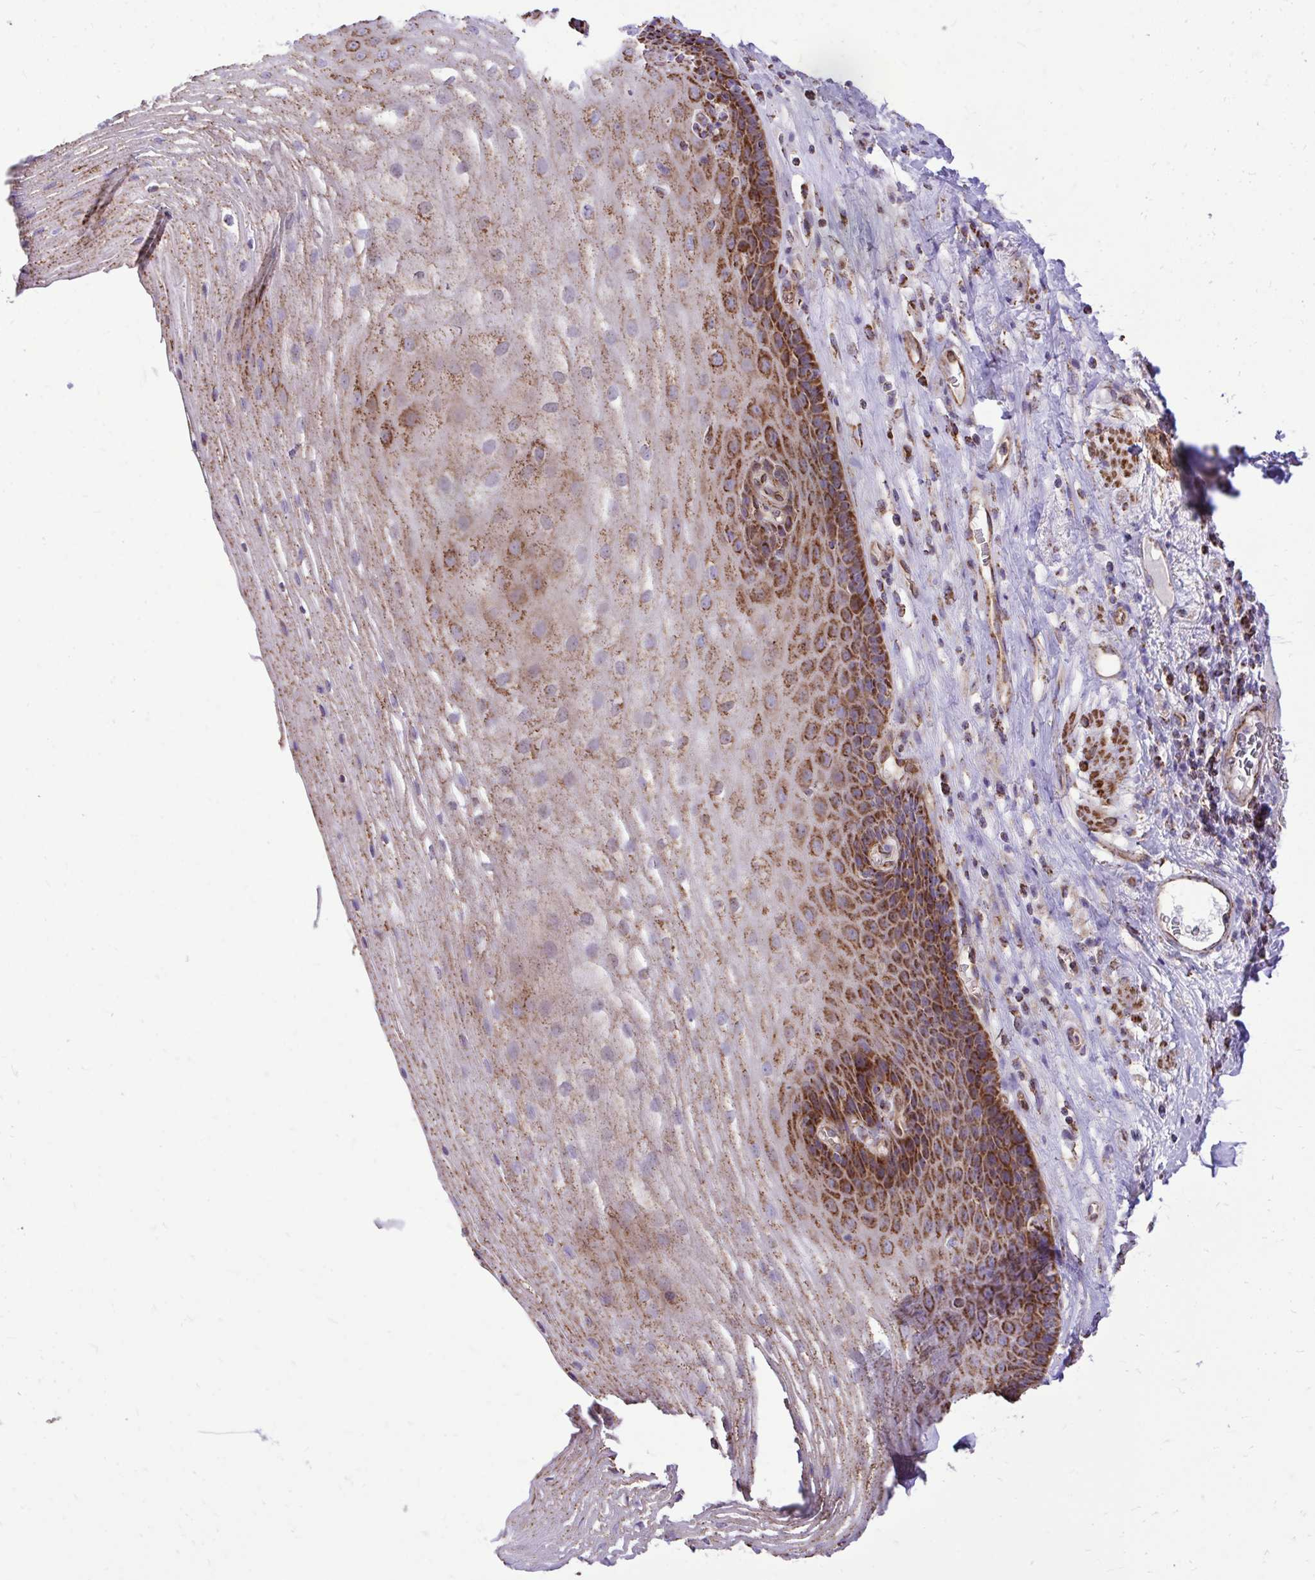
{"staining": {"intensity": "strong", "quantity": "25%-75%", "location": "cytoplasmic/membranous"}, "tissue": "esophagus", "cell_type": "Squamous epithelial cells", "image_type": "normal", "snomed": [{"axis": "morphology", "description": "Normal tissue, NOS"}, {"axis": "topography", "description": "Esophagus"}], "caption": "Esophagus stained with immunohistochemistry (IHC) exhibits strong cytoplasmic/membranous expression in approximately 25%-75% of squamous epithelial cells.", "gene": "UBE2C", "patient": {"sex": "male", "age": 62}}